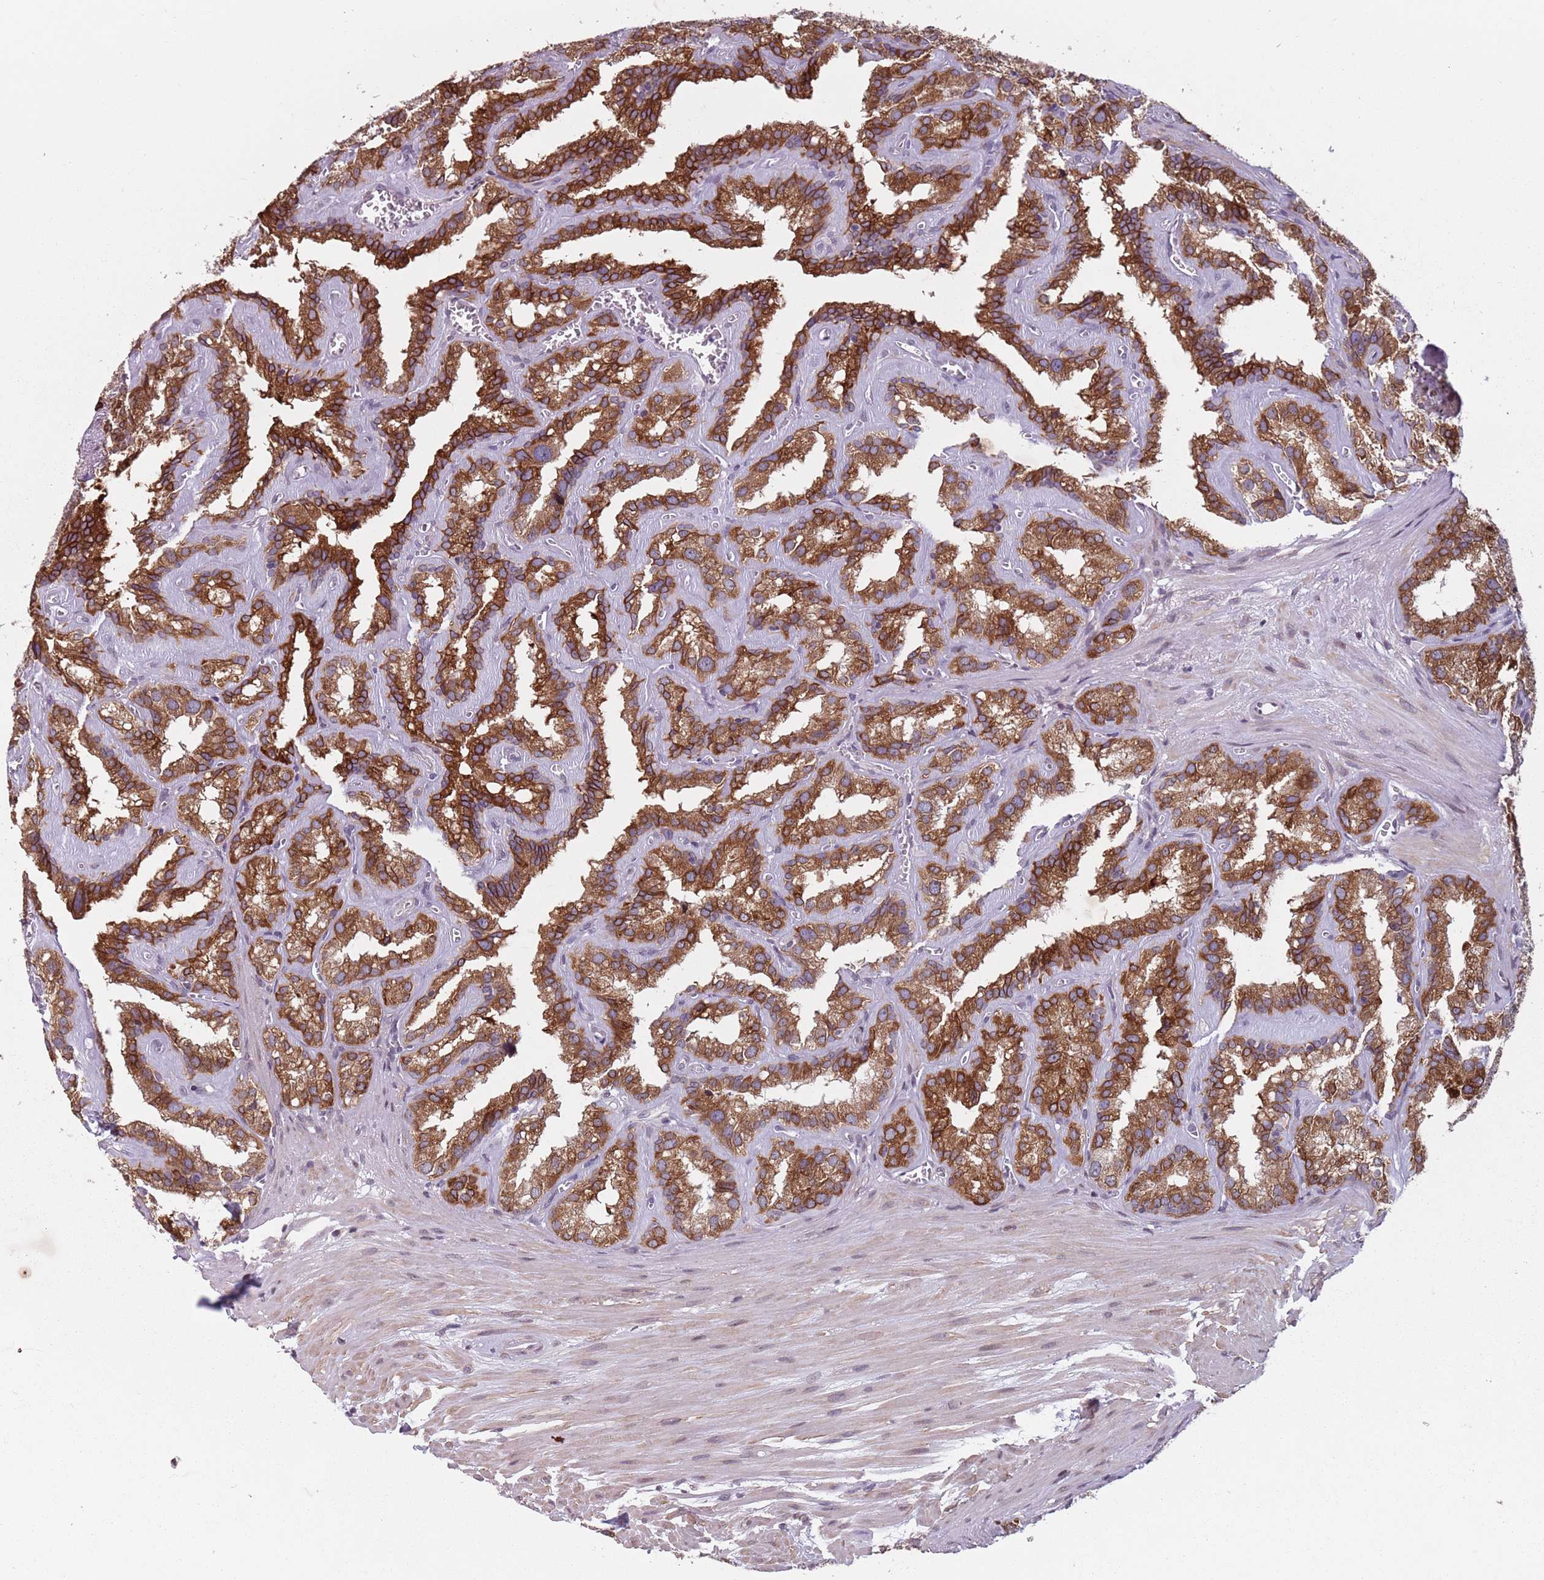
{"staining": {"intensity": "strong", "quantity": ">75%", "location": "cytoplasmic/membranous"}, "tissue": "seminal vesicle", "cell_type": "Glandular cells", "image_type": "normal", "snomed": [{"axis": "morphology", "description": "Normal tissue, NOS"}, {"axis": "topography", "description": "Prostate"}, {"axis": "topography", "description": "Seminal veicle"}], "caption": "Immunohistochemistry of normal seminal vesicle demonstrates high levels of strong cytoplasmic/membranous positivity in about >75% of glandular cells.", "gene": "TMC4", "patient": {"sex": "male", "age": 59}}